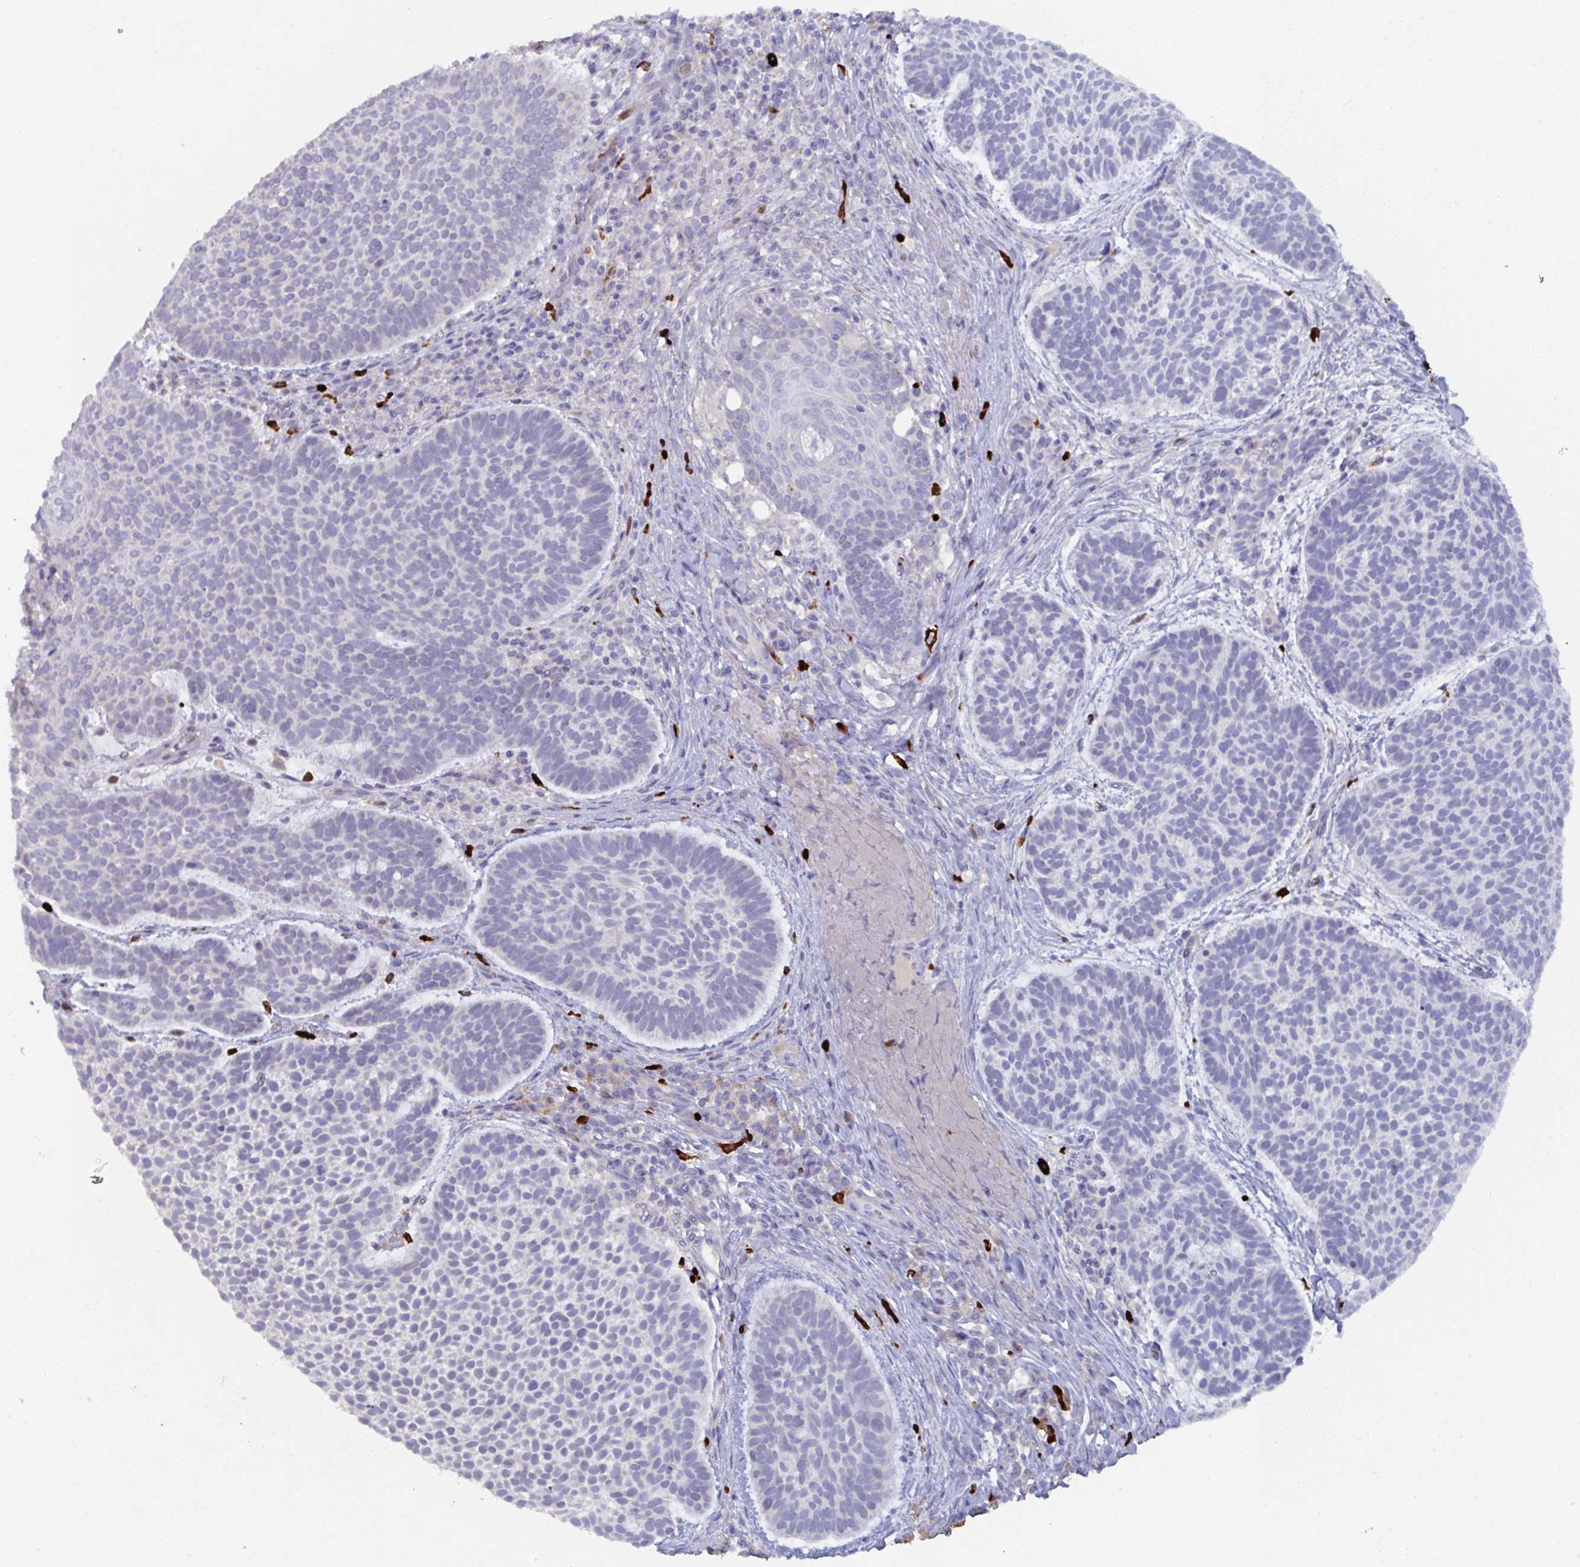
{"staining": {"intensity": "negative", "quantity": "none", "location": "none"}, "tissue": "skin cancer", "cell_type": "Tumor cells", "image_type": "cancer", "snomed": [{"axis": "morphology", "description": "Basal cell carcinoma"}, {"axis": "topography", "description": "Skin"}, {"axis": "topography", "description": "Skin of face"}], "caption": "IHC photomicrograph of basal cell carcinoma (skin) stained for a protein (brown), which demonstrates no expression in tumor cells. (IHC, brightfield microscopy, high magnification).", "gene": "KCNK5", "patient": {"sex": "male", "age": 73}}